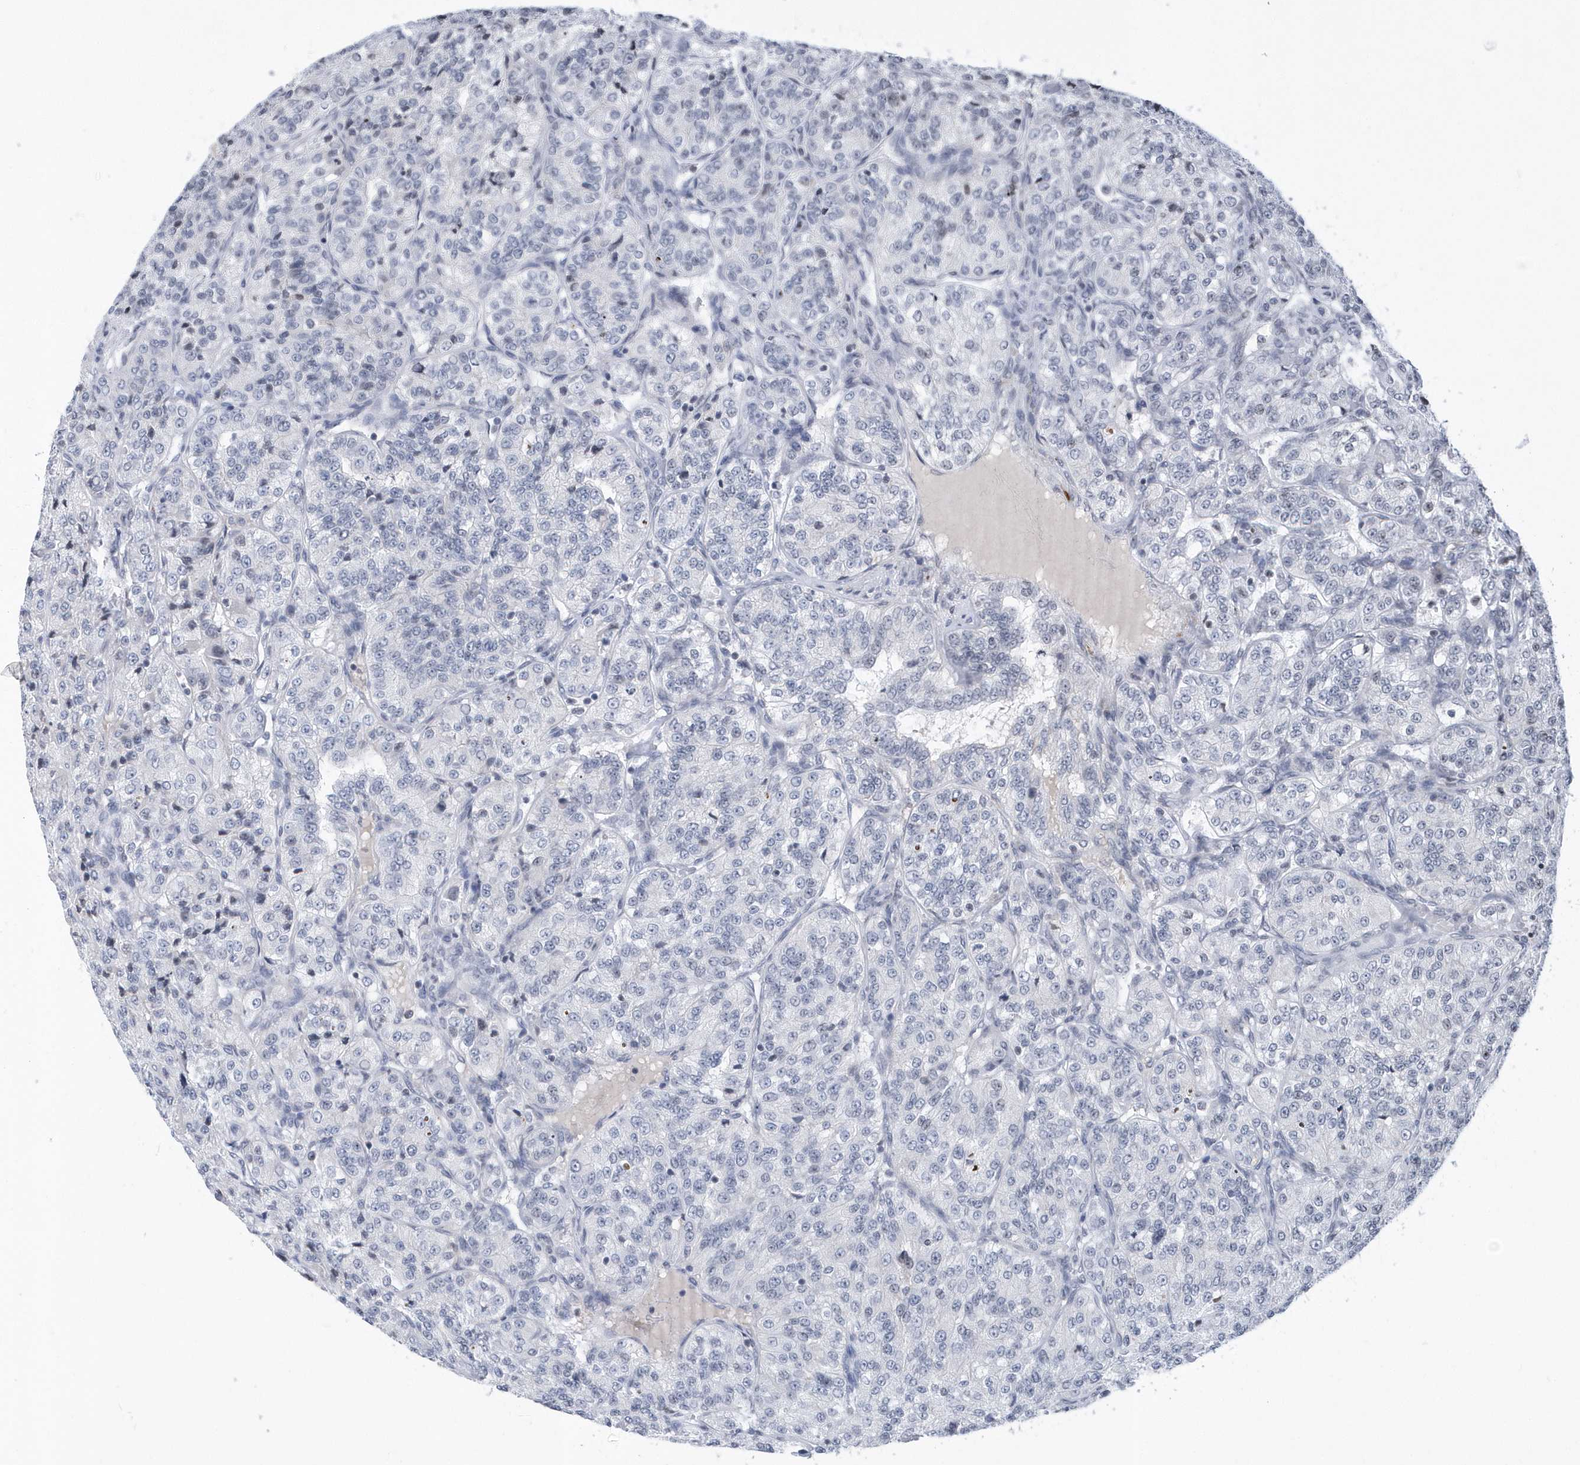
{"staining": {"intensity": "negative", "quantity": "none", "location": "none"}, "tissue": "renal cancer", "cell_type": "Tumor cells", "image_type": "cancer", "snomed": [{"axis": "morphology", "description": "Adenocarcinoma, NOS"}, {"axis": "topography", "description": "Kidney"}], "caption": "Tumor cells are negative for protein expression in human renal cancer (adenocarcinoma).", "gene": "VWA5B2", "patient": {"sex": "female", "age": 63}}